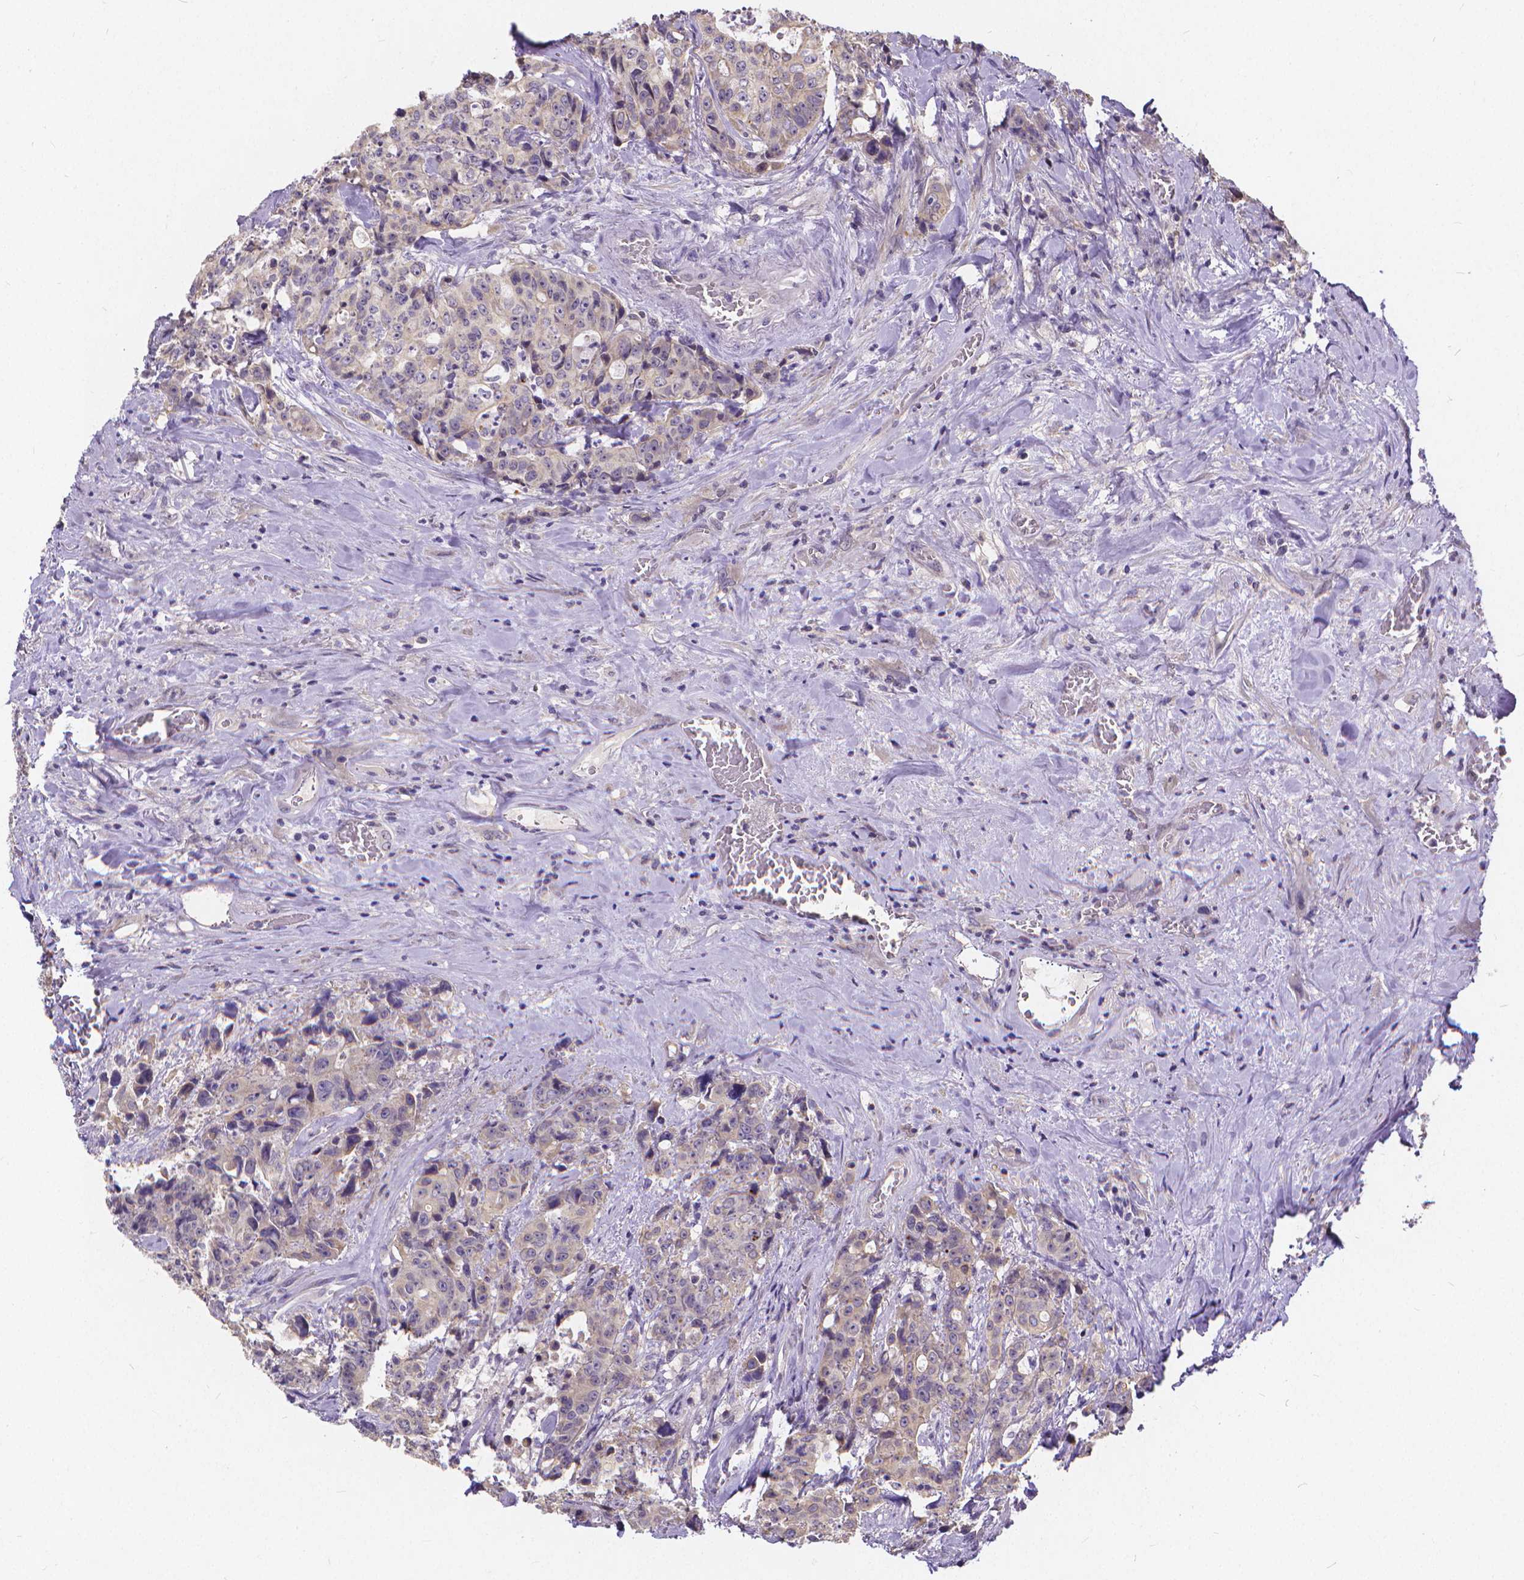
{"staining": {"intensity": "negative", "quantity": "none", "location": "none"}, "tissue": "colorectal cancer", "cell_type": "Tumor cells", "image_type": "cancer", "snomed": [{"axis": "morphology", "description": "Adenocarcinoma, NOS"}, {"axis": "topography", "description": "Rectum"}], "caption": "This histopathology image is of colorectal cancer stained with immunohistochemistry to label a protein in brown with the nuclei are counter-stained blue. There is no staining in tumor cells.", "gene": "GLRB", "patient": {"sex": "female", "age": 62}}